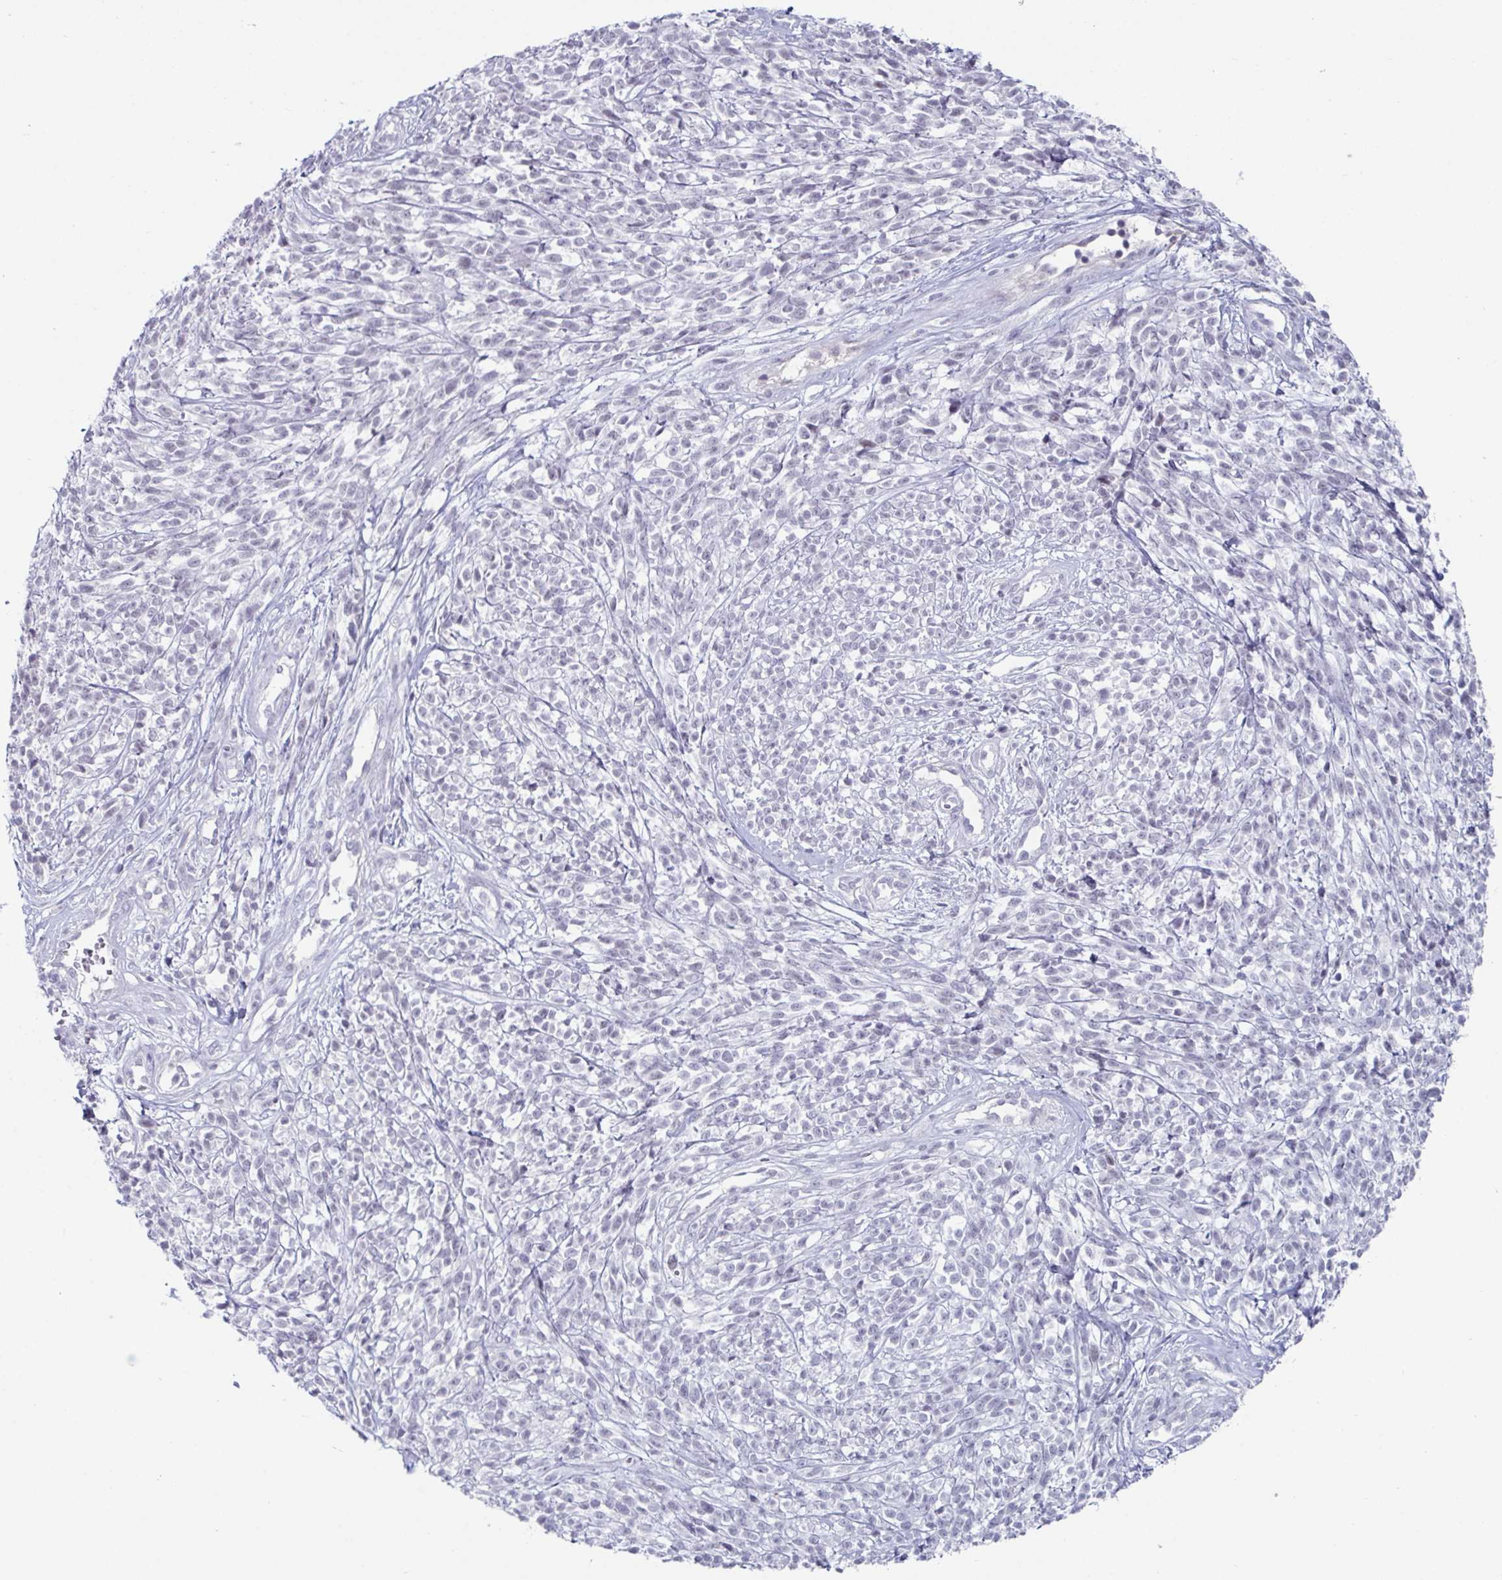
{"staining": {"intensity": "negative", "quantity": "none", "location": "none"}, "tissue": "melanoma", "cell_type": "Tumor cells", "image_type": "cancer", "snomed": [{"axis": "morphology", "description": "Malignant melanoma, NOS"}, {"axis": "topography", "description": "Skin"}, {"axis": "topography", "description": "Skin of trunk"}], "caption": "Immunohistochemical staining of melanoma exhibits no significant staining in tumor cells.", "gene": "VSIG10L", "patient": {"sex": "male", "age": 74}}